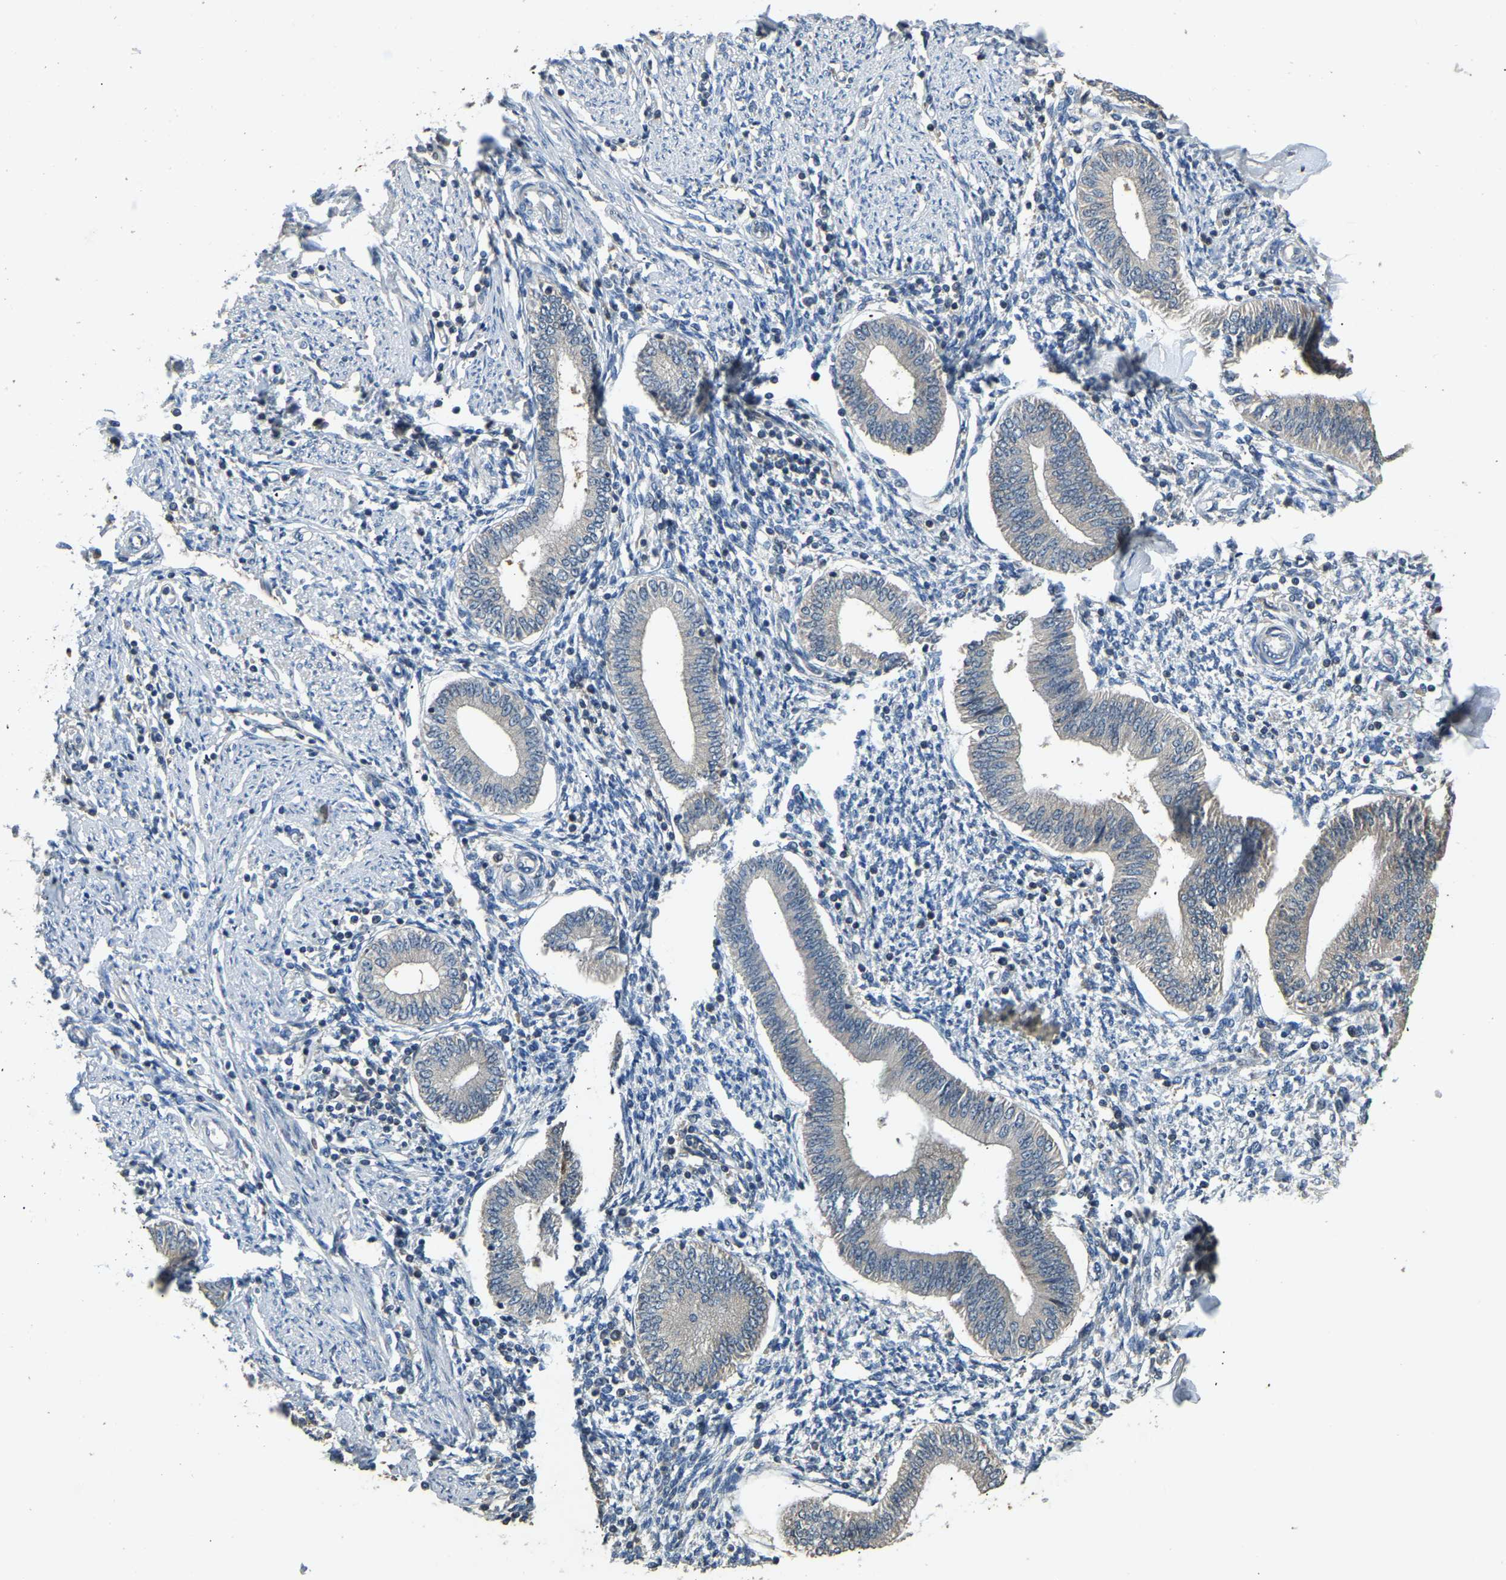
{"staining": {"intensity": "strong", "quantity": "<25%", "location": "cytoplasmic/membranous"}, "tissue": "endometrium", "cell_type": "Cells in endometrial stroma", "image_type": "normal", "snomed": [{"axis": "morphology", "description": "Normal tissue, NOS"}, {"axis": "topography", "description": "Endometrium"}], "caption": "IHC photomicrograph of benign endometrium stained for a protein (brown), which exhibits medium levels of strong cytoplasmic/membranous expression in about <25% of cells in endometrial stroma.", "gene": "TUFM", "patient": {"sex": "female", "age": 50}}